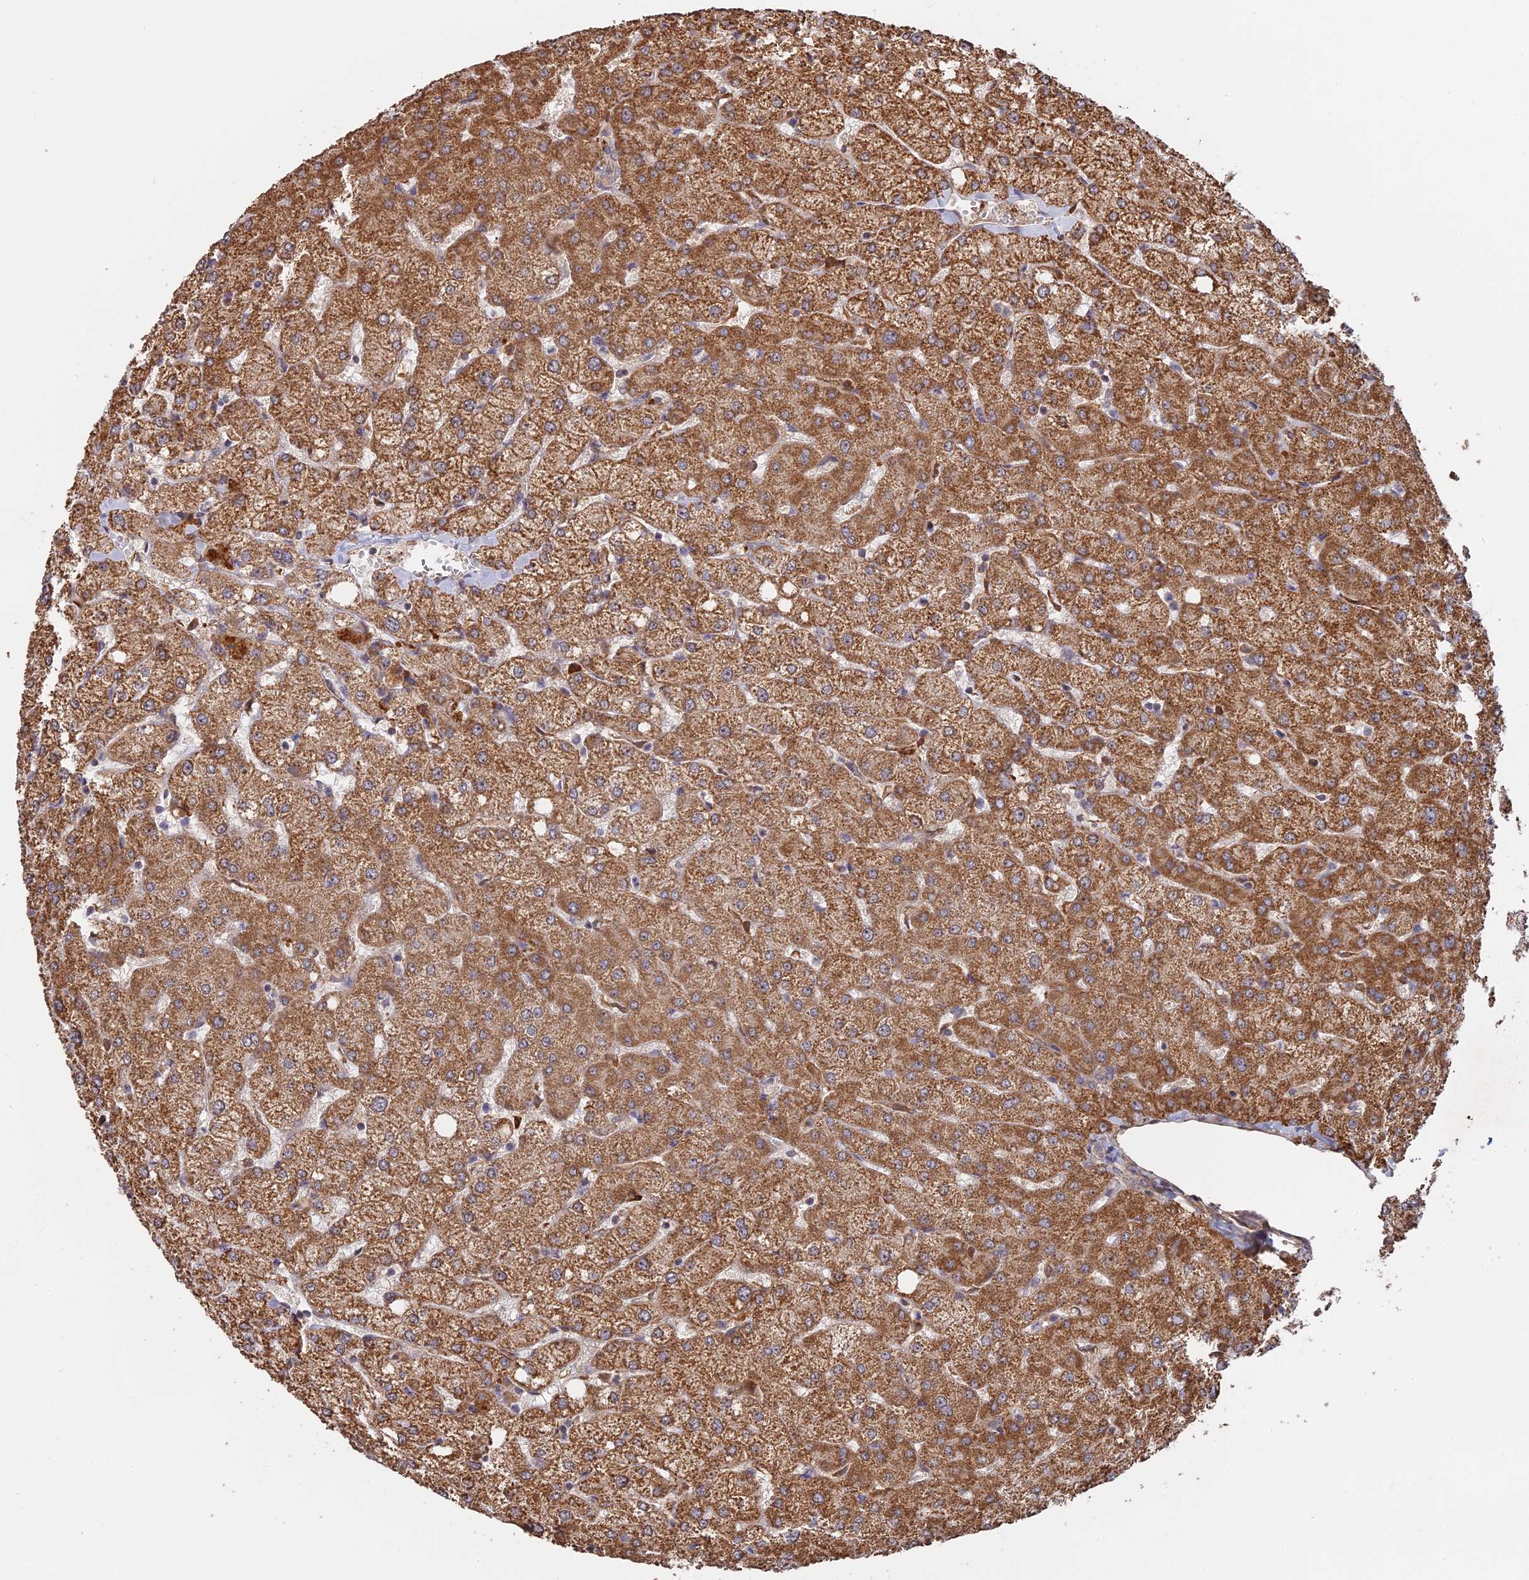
{"staining": {"intensity": "weak", "quantity": "<25%", "location": "cytoplasmic/membranous"}, "tissue": "liver", "cell_type": "Cholangiocytes", "image_type": "normal", "snomed": [{"axis": "morphology", "description": "Normal tissue, NOS"}, {"axis": "topography", "description": "Liver"}], "caption": "There is no significant positivity in cholangiocytes of liver. The staining is performed using DAB (3,3'-diaminobenzidine) brown chromogen with nuclei counter-stained in using hematoxylin.", "gene": "SAC3D1", "patient": {"sex": "female", "age": 54}}